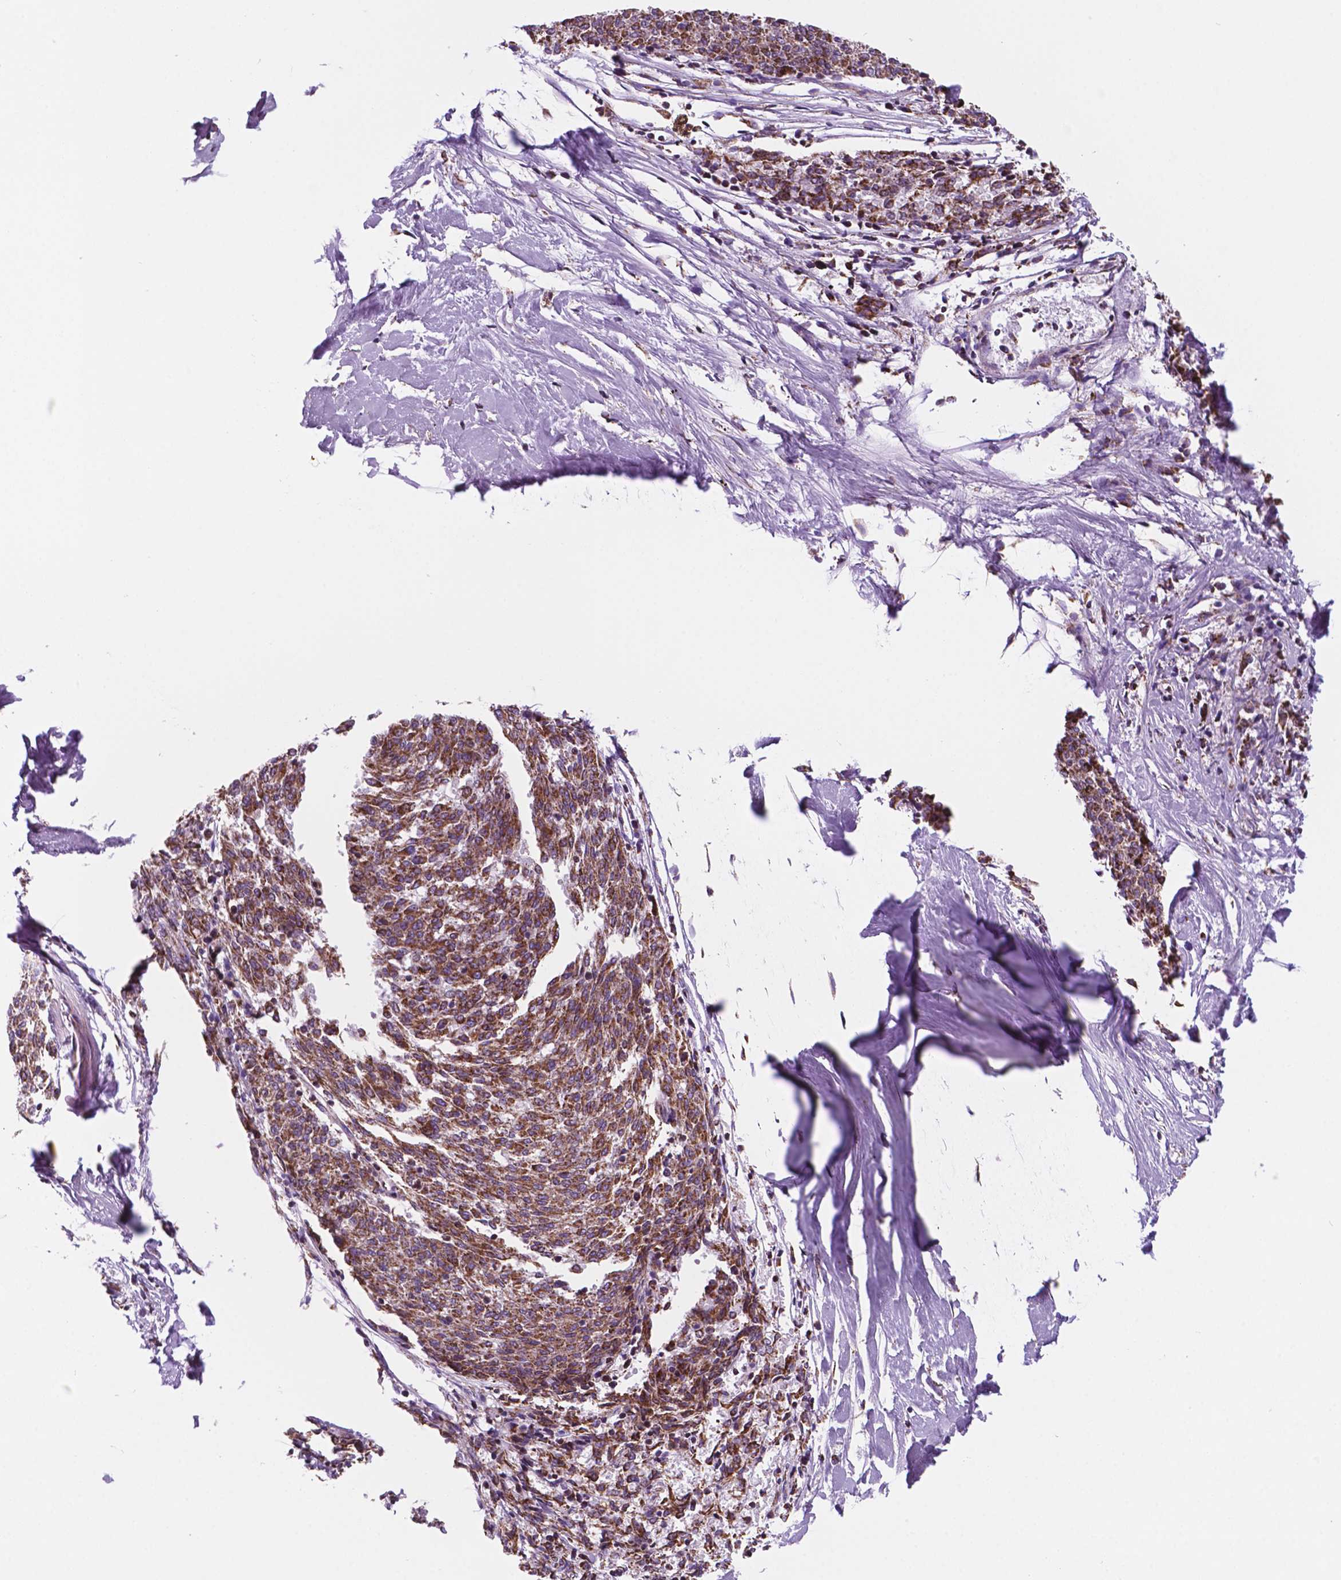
{"staining": {"intensity": "strong", "quantity": ">75%", "location": "cytoplasmic/membranous"}, "tissue": "melanoma", "cell_type": "Tumor cells", "image_type": "cancer", "snomed": [{"axis": "morphology", "description": "Malignant melanoma, NOS"}, {"axis": "topography", "description": "Skin"}], "caption": "IHC of malignant melanoma displays high levels of strong cytoplasmic/membranous positivity in approximately >75% of tumor cells.", "gene": "GEMIN4", "patient": {"sex": "female", "age": 72}}